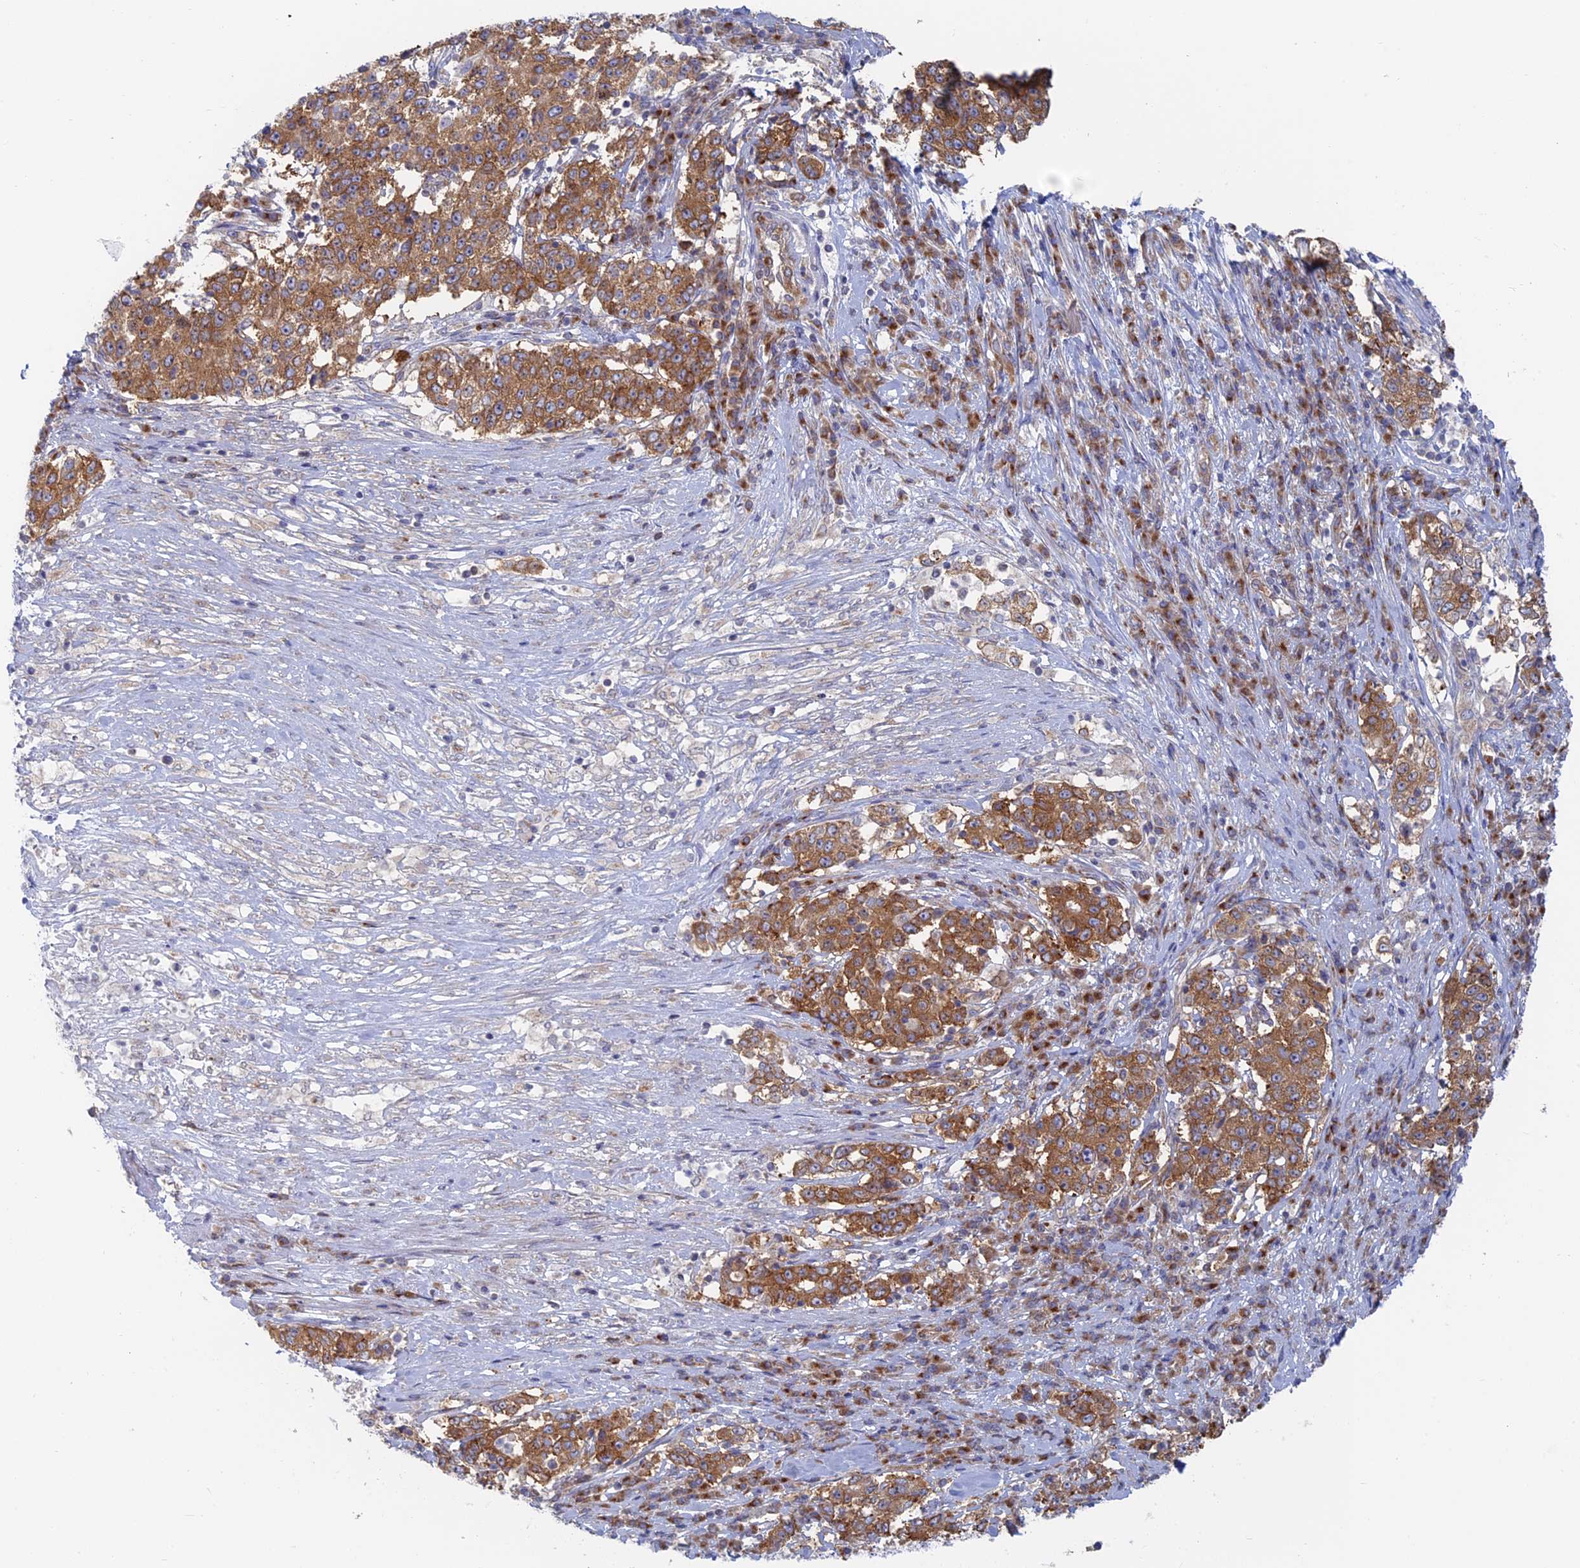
{"staining": {"intensity": "moderate", "quantity": ">75%", "location": "cytoplasmic/membranous"}, "tissue": "stomach cancer", "cell_type": "Tumor cells", "image_type": "cancer", "snomed": [{"axis": "morphology", "description": "Adenocarcinoma, NOS"}, {"axis": "topography", "description": "Stomach"}], "caption": "Immunohistochemical staining of adenocarcinoma (stomach) demonstrates moderate cytoplasmic/membranous protein staining in approximately >75% of tumor cells.", "gene": "TBC1D30", "patient": {"sex": "male", "age": 59}}